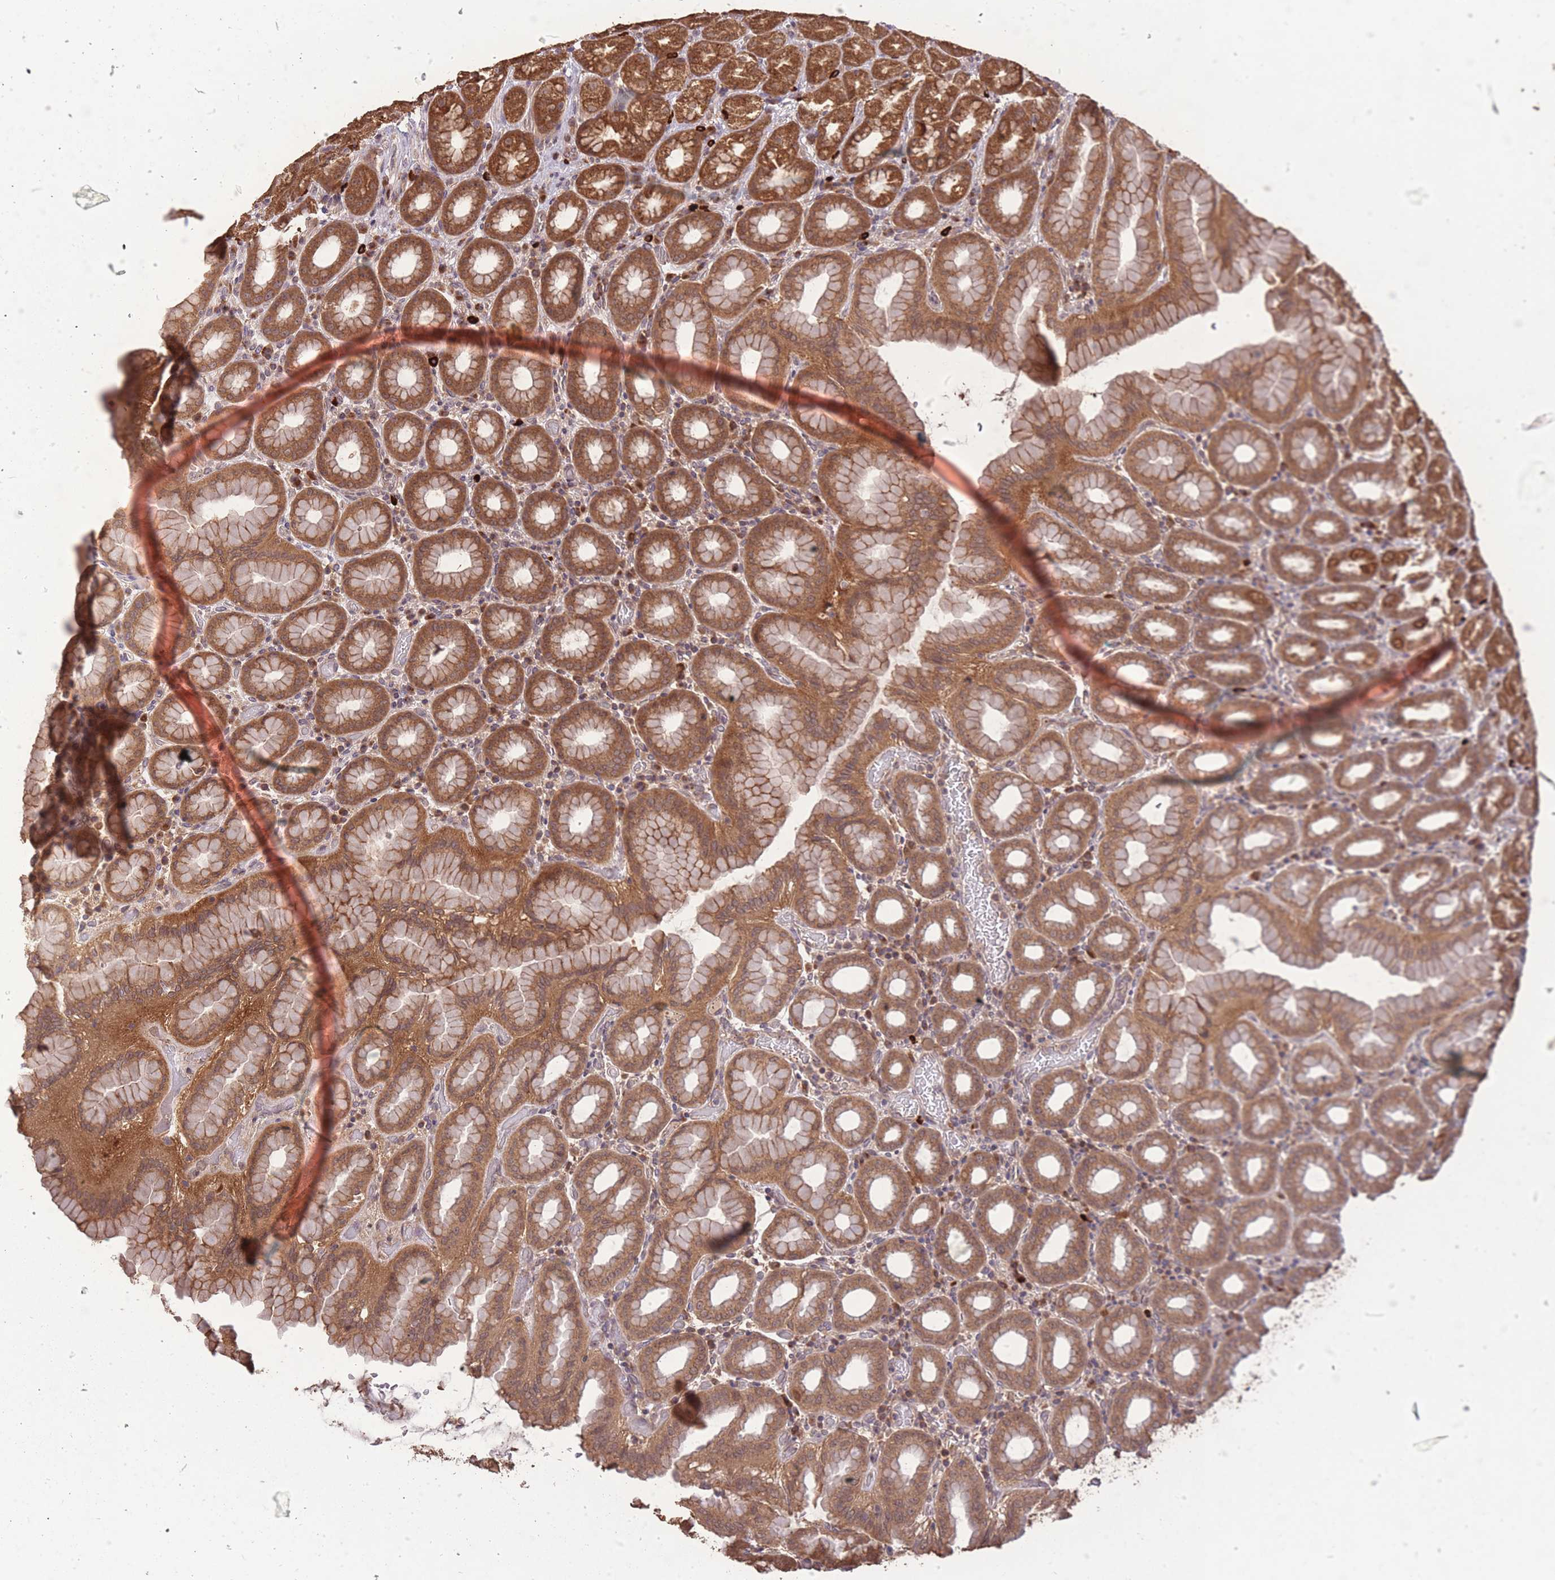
{"staining": {"intensity": "strong", "quantity": ">75%", "location": "cytoplasmic/membranous"}, "tissue": "stomach", "cell_type": "Glandular cells", "image_type": "normal", "snomed": [{"axis": "morphology", "description": "Normal tissue, NOS"}, {"axis": "topography", "description": "Stomach, upper"}, {"axis": "topography", "description": "Stomach"}], "caption": "Glandular cells demonstrate high levels of strong cytoplasmic/membranous expression in about >75% of cells in benign human stomach.", "gene": "ERBB3", "patient": {"sex": "male", "age": 68}}